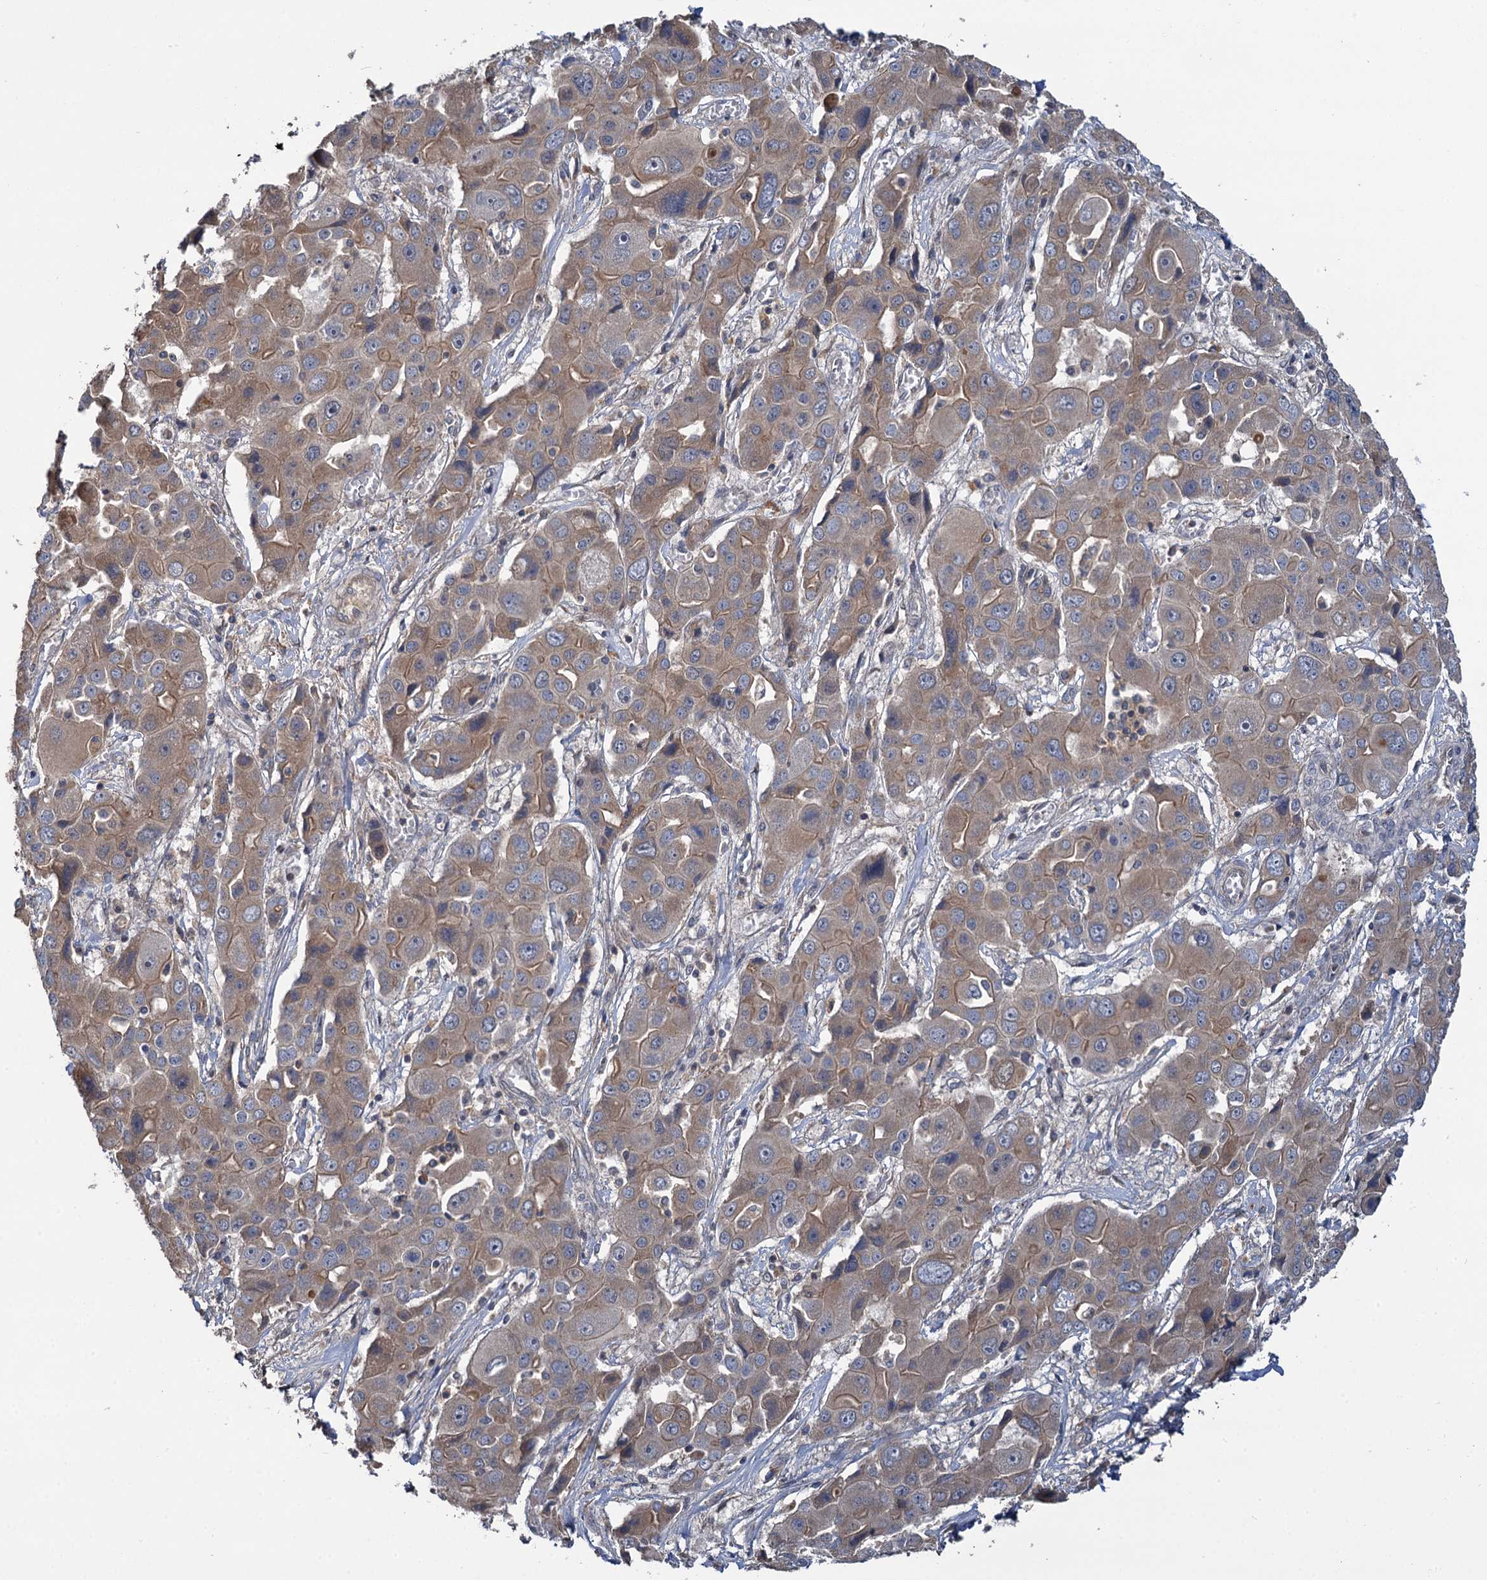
{"staining": {"intensity": "weak", "quantity": ">75%", "location": "cytoplasmic/membranous"}, "tissue": "liver cancer", "cell_type": "Tumor cells", "image_type": "cancer", "snomed": [{"axis": "morphology", "description": "Cholangiocarcinoma"}, {"axis": "topography", "description": "Liver"}], "caption": "A photomicrograph of human liver cholangiocarcinoma stained for a protein exhibits weak cytoplasmic/membranous brown staining in tumor cells.", "gene": "TMEM39A", "patient": {"sex": "male", "age": 67}}